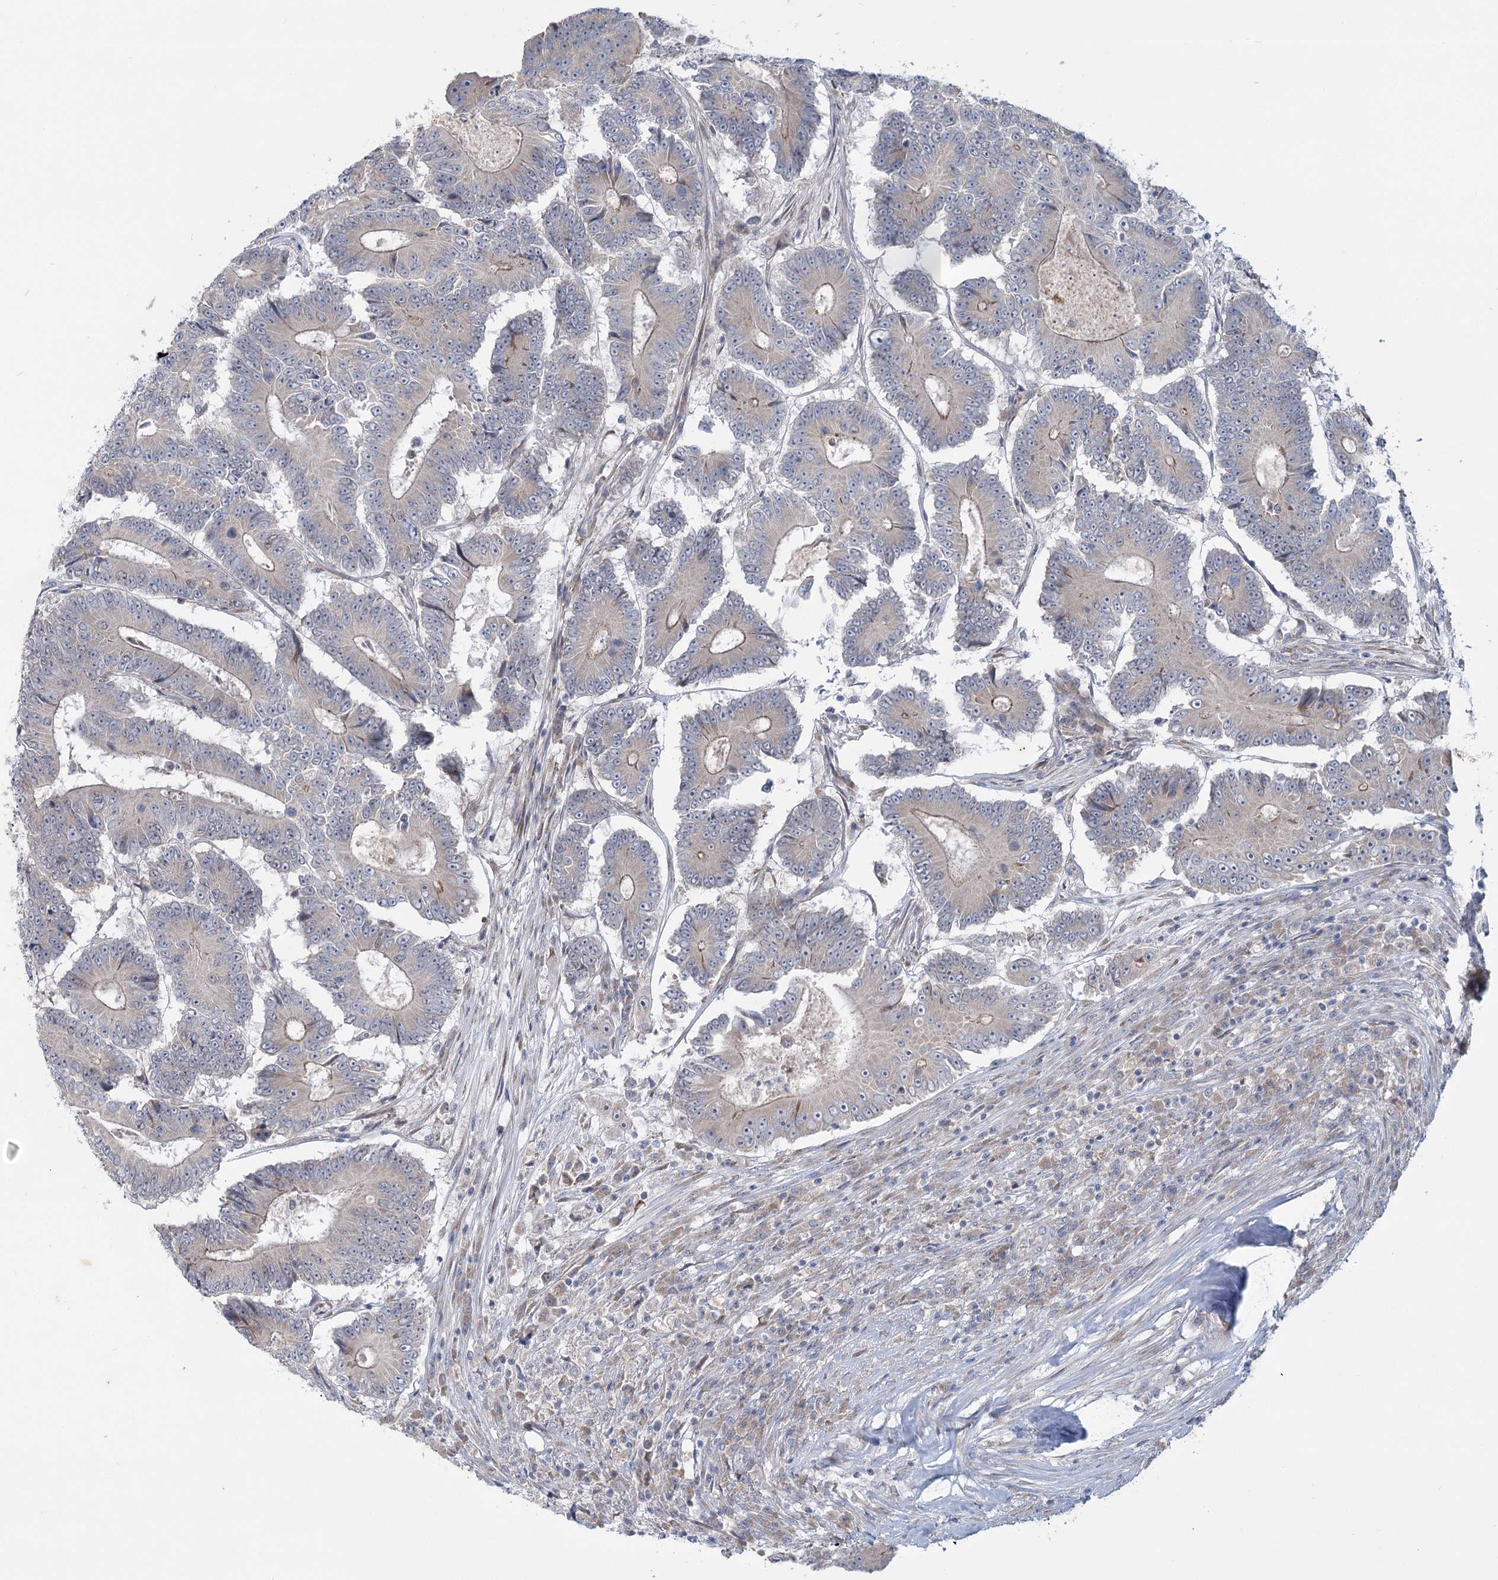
{"staining": {"intensity": "moderate", "quantity": "<25%", "location": "cytoplasmic/membranous"}, "tissue": "colorectal cancer", "cell_type": "Tumor cells", "image_type": "cancer", "snomed": [{"axis": "morphology", "description": "Adenocarcinoma, NOS"}, {"axis": "topography", "description": "Colon"}], "caption": "Tumor cells show low levels of moderate cytoplasmic/membranous expression in approximately <25% of cells in human colorectal cancer.", "gene": "PLA2G12A", "patient": {"sex": "male", "age": 83}}